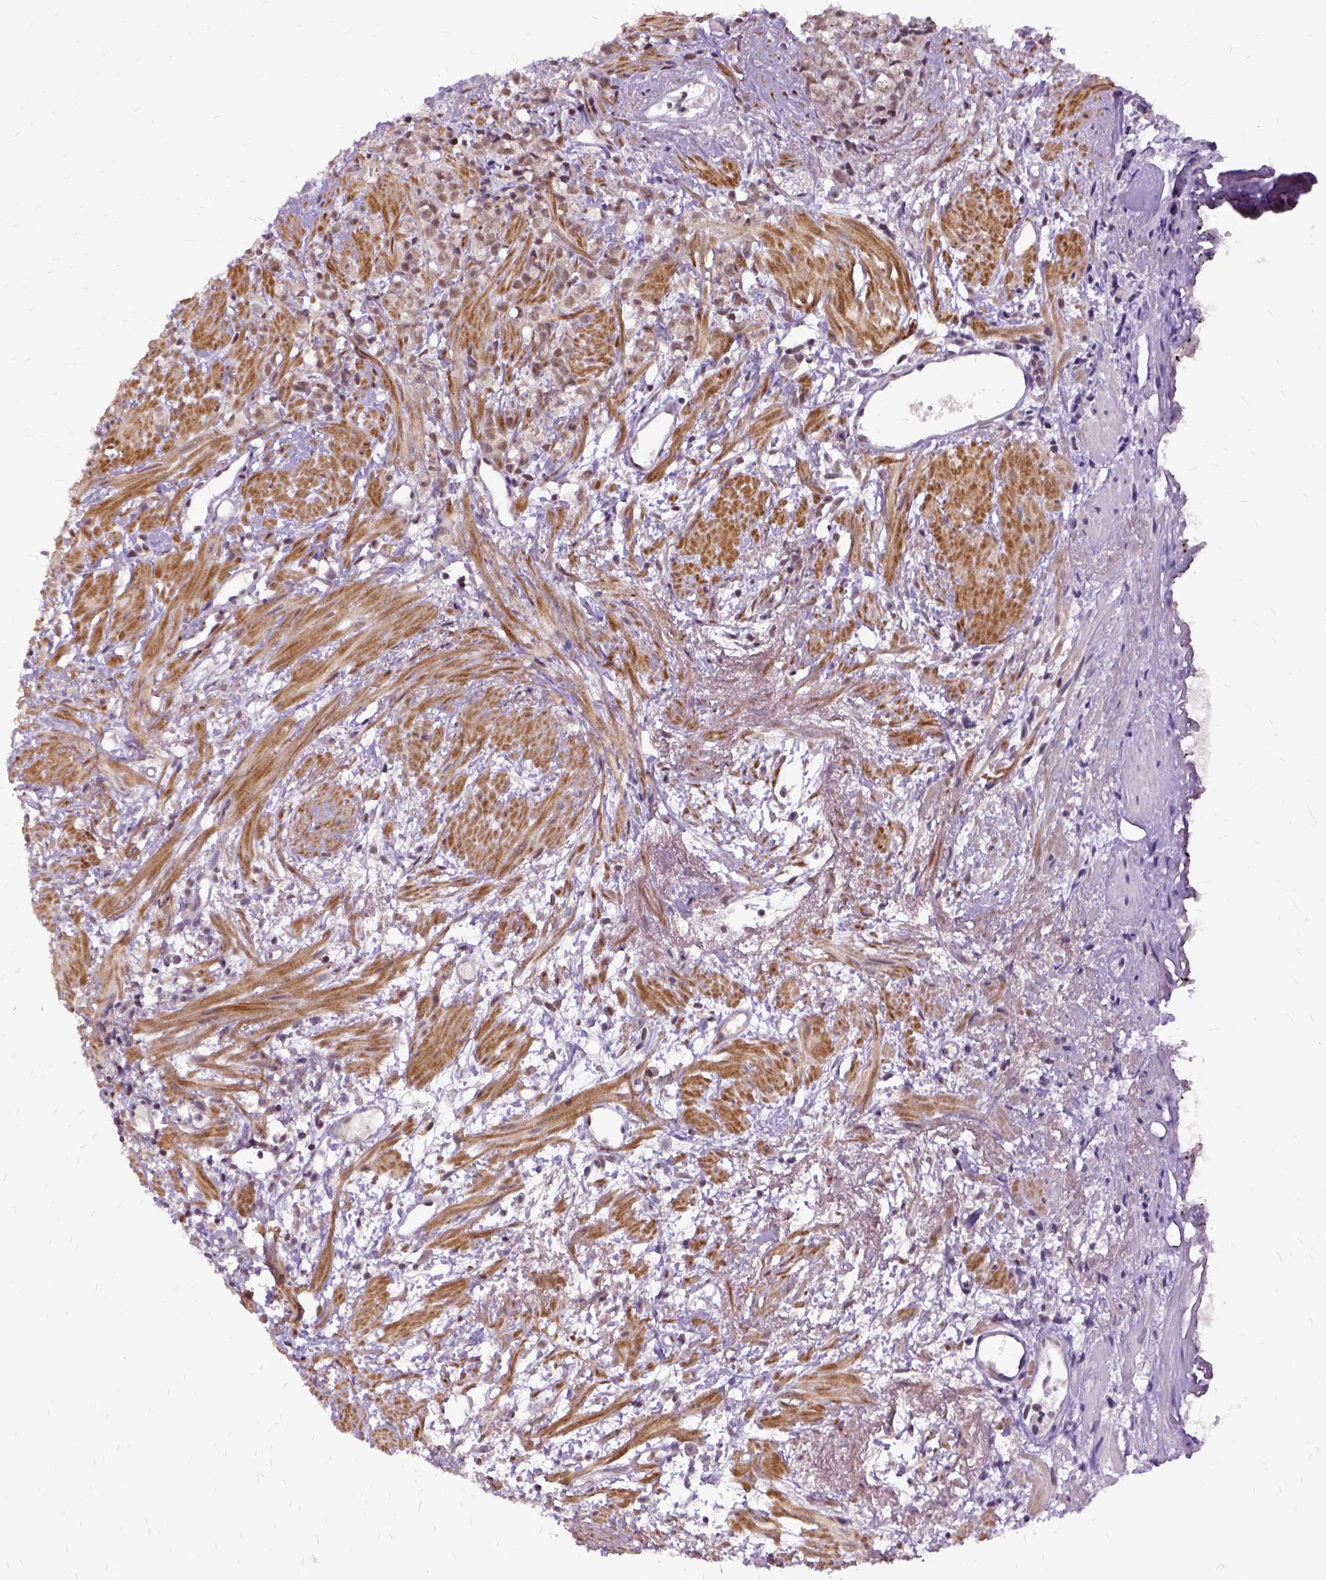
{"staining": {"intensity": "weak", "quantity": ">75%", "location": "nuclear"}, "tissue": "prostate cancer", "cell_type": "Tumor cells", "image_type": "cancer", "snomed": [{"axis": "morphology", "description": "Adenocarcinoma, High grade"}, {"axis": "topography", "description": "Prostate"}], "caption": "The immunohistochemical stain highlights weak nuclear staining in tumor cells of adenocarcinoma (high-grade) (prostate) tissue.", "gene": "SETD1A", "patient": {"sex": "male", "age": 83}}